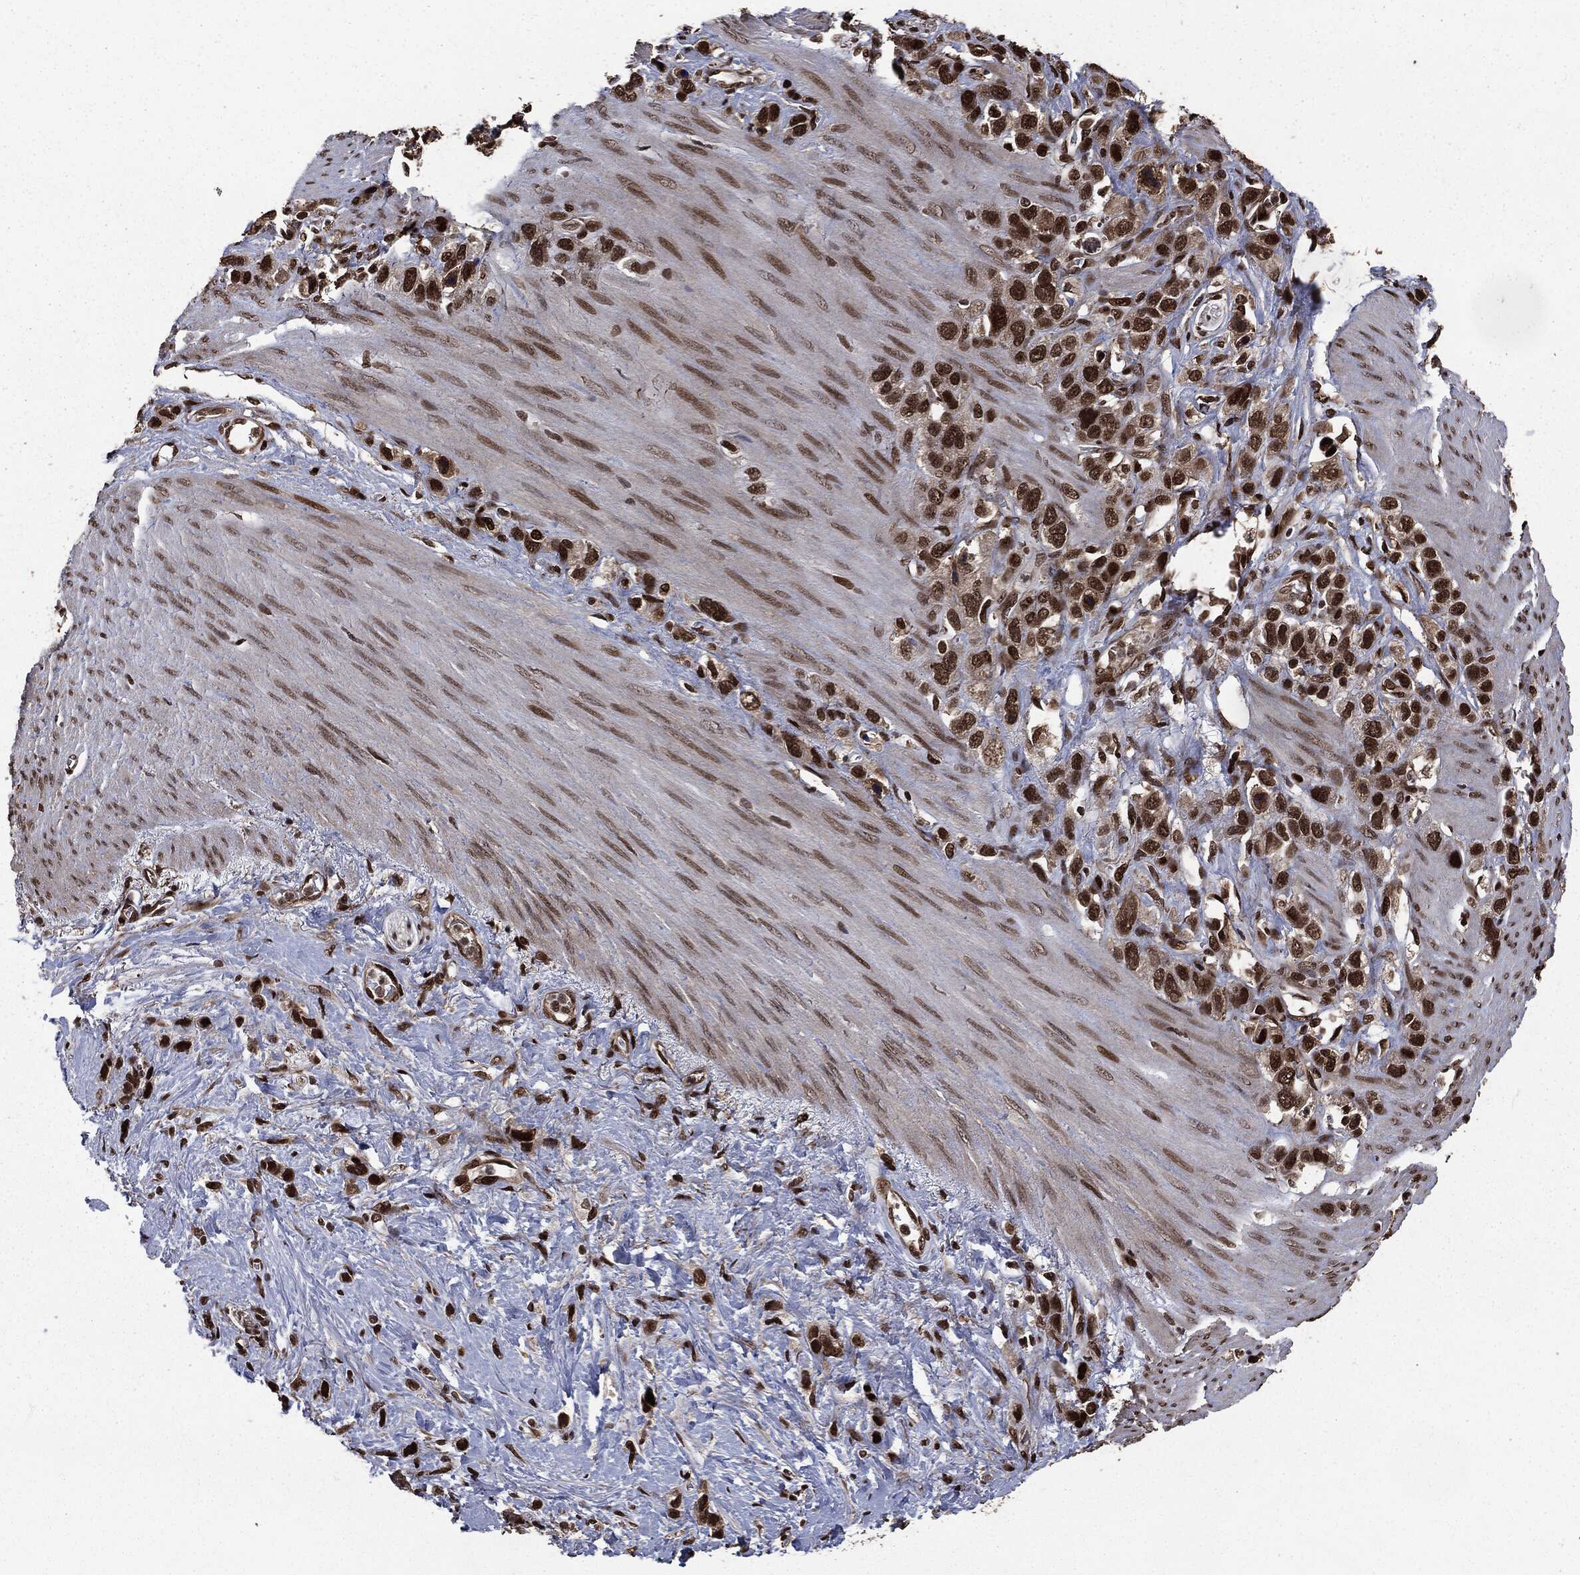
{"staining": {"intensity": "strong", "quantity": ">75%", "location": "nuclear"}, "tissue": "stomach cancer", "cell_type": "Tumor cells", "image_type": "cancer", "snomed": [{"axis": "morphology", "description": "Adenocarcinoma, NOS"}, {"axis": "topography", "description": "Stomach"}], "caption": "The histopathology image demonstrates staining of stomach adenocarcinoma, revealing strong nuclear protein staining (brown color) within tumor cells. The staining was performed using DAB (3,3'-diaminobenzidine), with brown indicating positive protein expression. Nuclei are stained blue with hematoxylin.", "gene": "DVL2", "patient": {"sex": "female", "age": 65}}